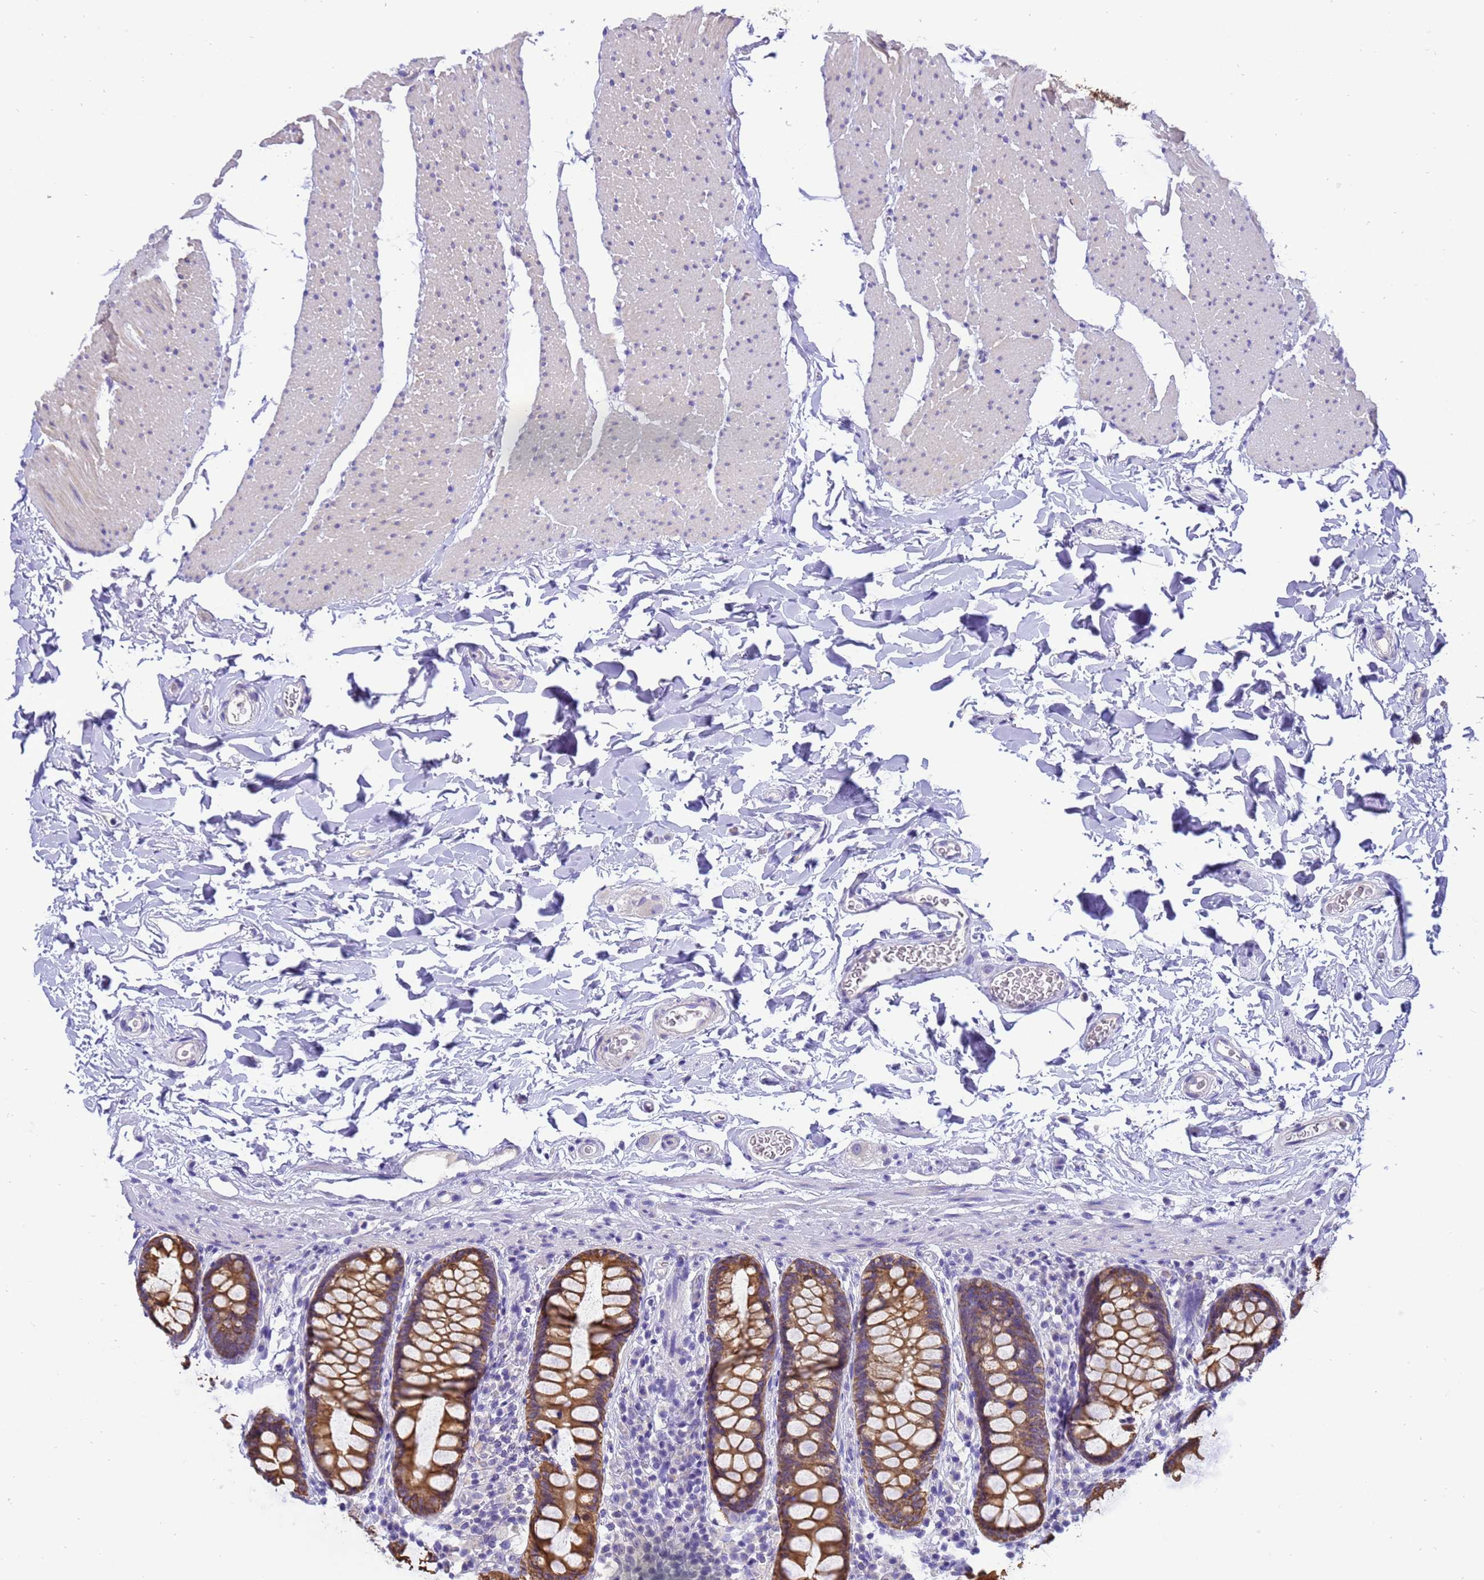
{"staining": {"intensity": "negative", "quantity": "none", "location": "none"}, "tissue": "colon", "cell_type": "Endothelial cells", "image_type": "normal", "snomed": [{"axis": "morphology", "description": "Normal tissue, NOS"}, {"axis": "topography", "description": "Colon"}], "caption": "An IHC image of unremarkable colon is shown. There is no staining in endothelial cells of colon.", "gene": "PIEZO2", "patient": {"sex": "female", "age": 80}}